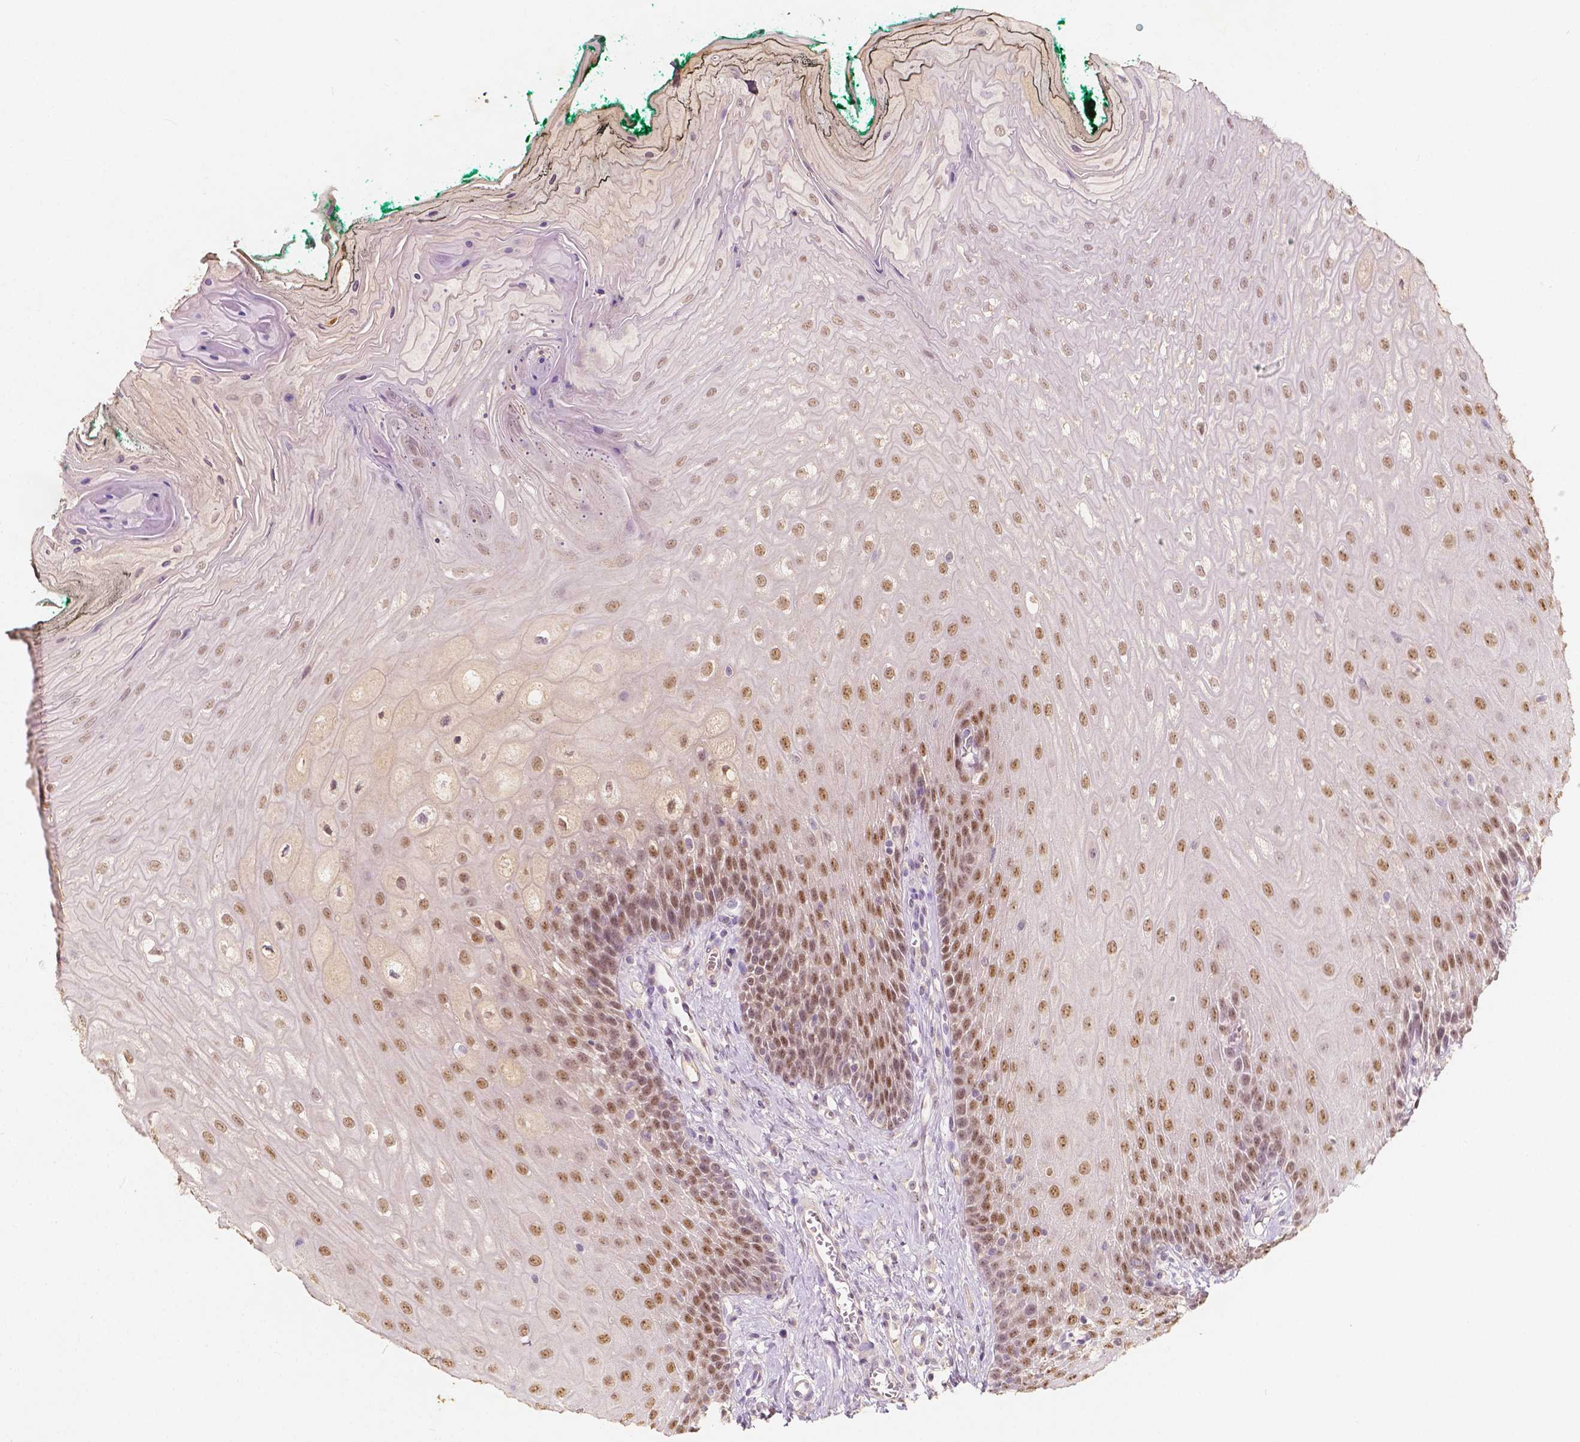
{"staining": {"intensity": "moderate", "quantity": ">75%", "location": "nuclear"}, "tissue": "oral mucosa", "cell_type": "Squamous epithelial cells", "image_type": "normal", "snomed": [{"axis": "morphology", "description": "Normal tissue, NOS"}, {"axis": "topography", "description": "Oral tissue"}], "caption": "Protein analysis of unremarkable oral mucosa displays moderate nuclear positivity in about >75% of squamous epithelial cells. The staining was performed using DAB (3,3'-diaminobenzidine), with brown indicating positive protein expression. Nuclei are stained blue with hematoxylin.", "gene": "SOX15", "patient": {"sex": "female", "age": 68}}